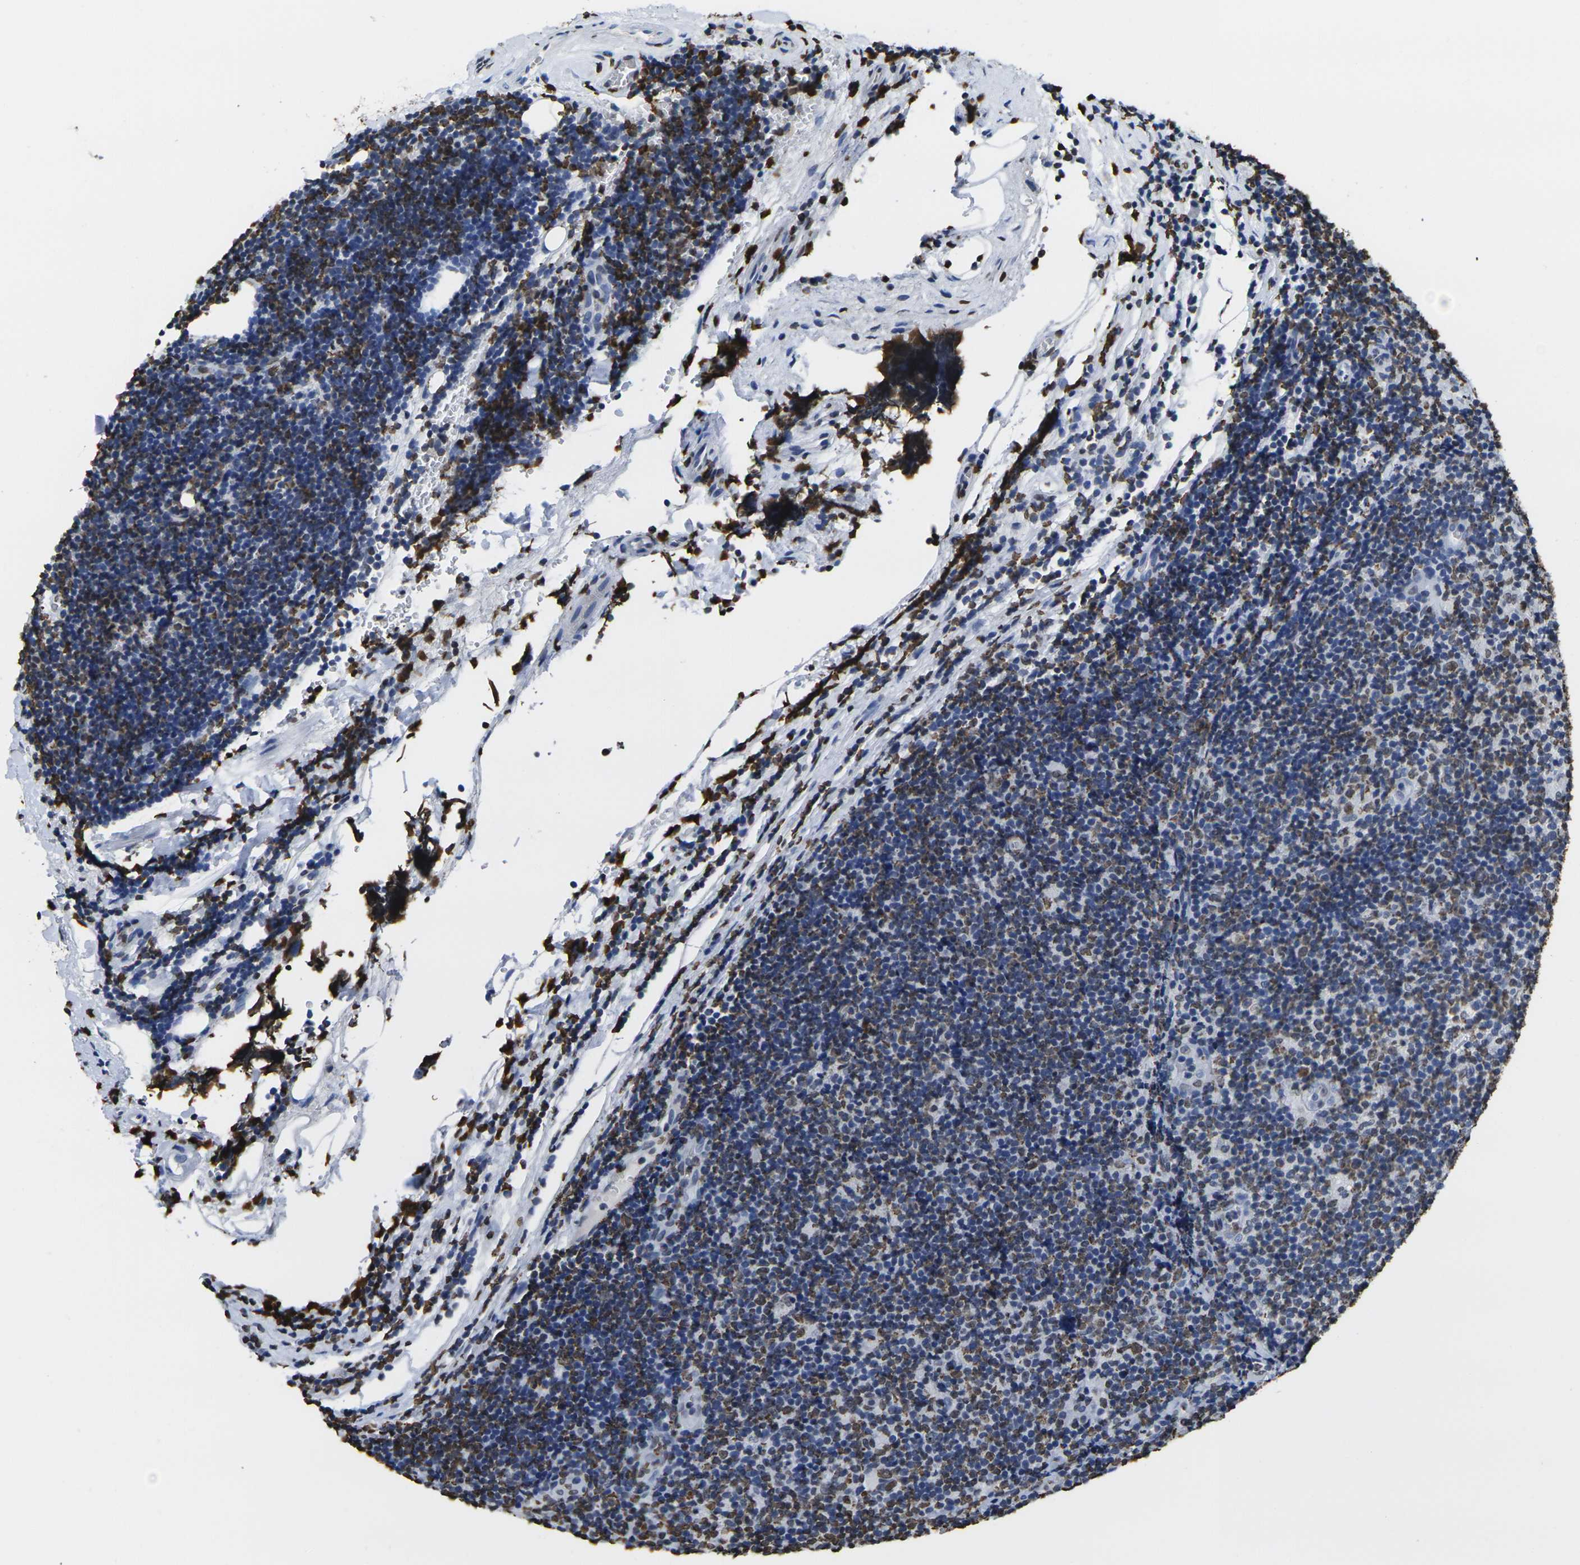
{"staining": {"intensity": "moderate", "quantity": "<25%", "location": "nuclear"}, "tissue": "lymphoma", "cell_type": "Tumor cells", "image_type": "cancer", "snomed": [{"axis": "morphology", "description": "Malignant lymphoma, non-Hodgkin's type, Low grade"}, {"axis": "topography", "description": "Lymph node"}], "caption": "Immunohistochemistry (IHC) of low-grade malignant lymphoma, non-Hodgkin's type shows low levels of moderate nuclear expression in approximately <25% of tumor cells.", "gene": "DRAXIN", "patient": {"sex": "male", "age": 83}}